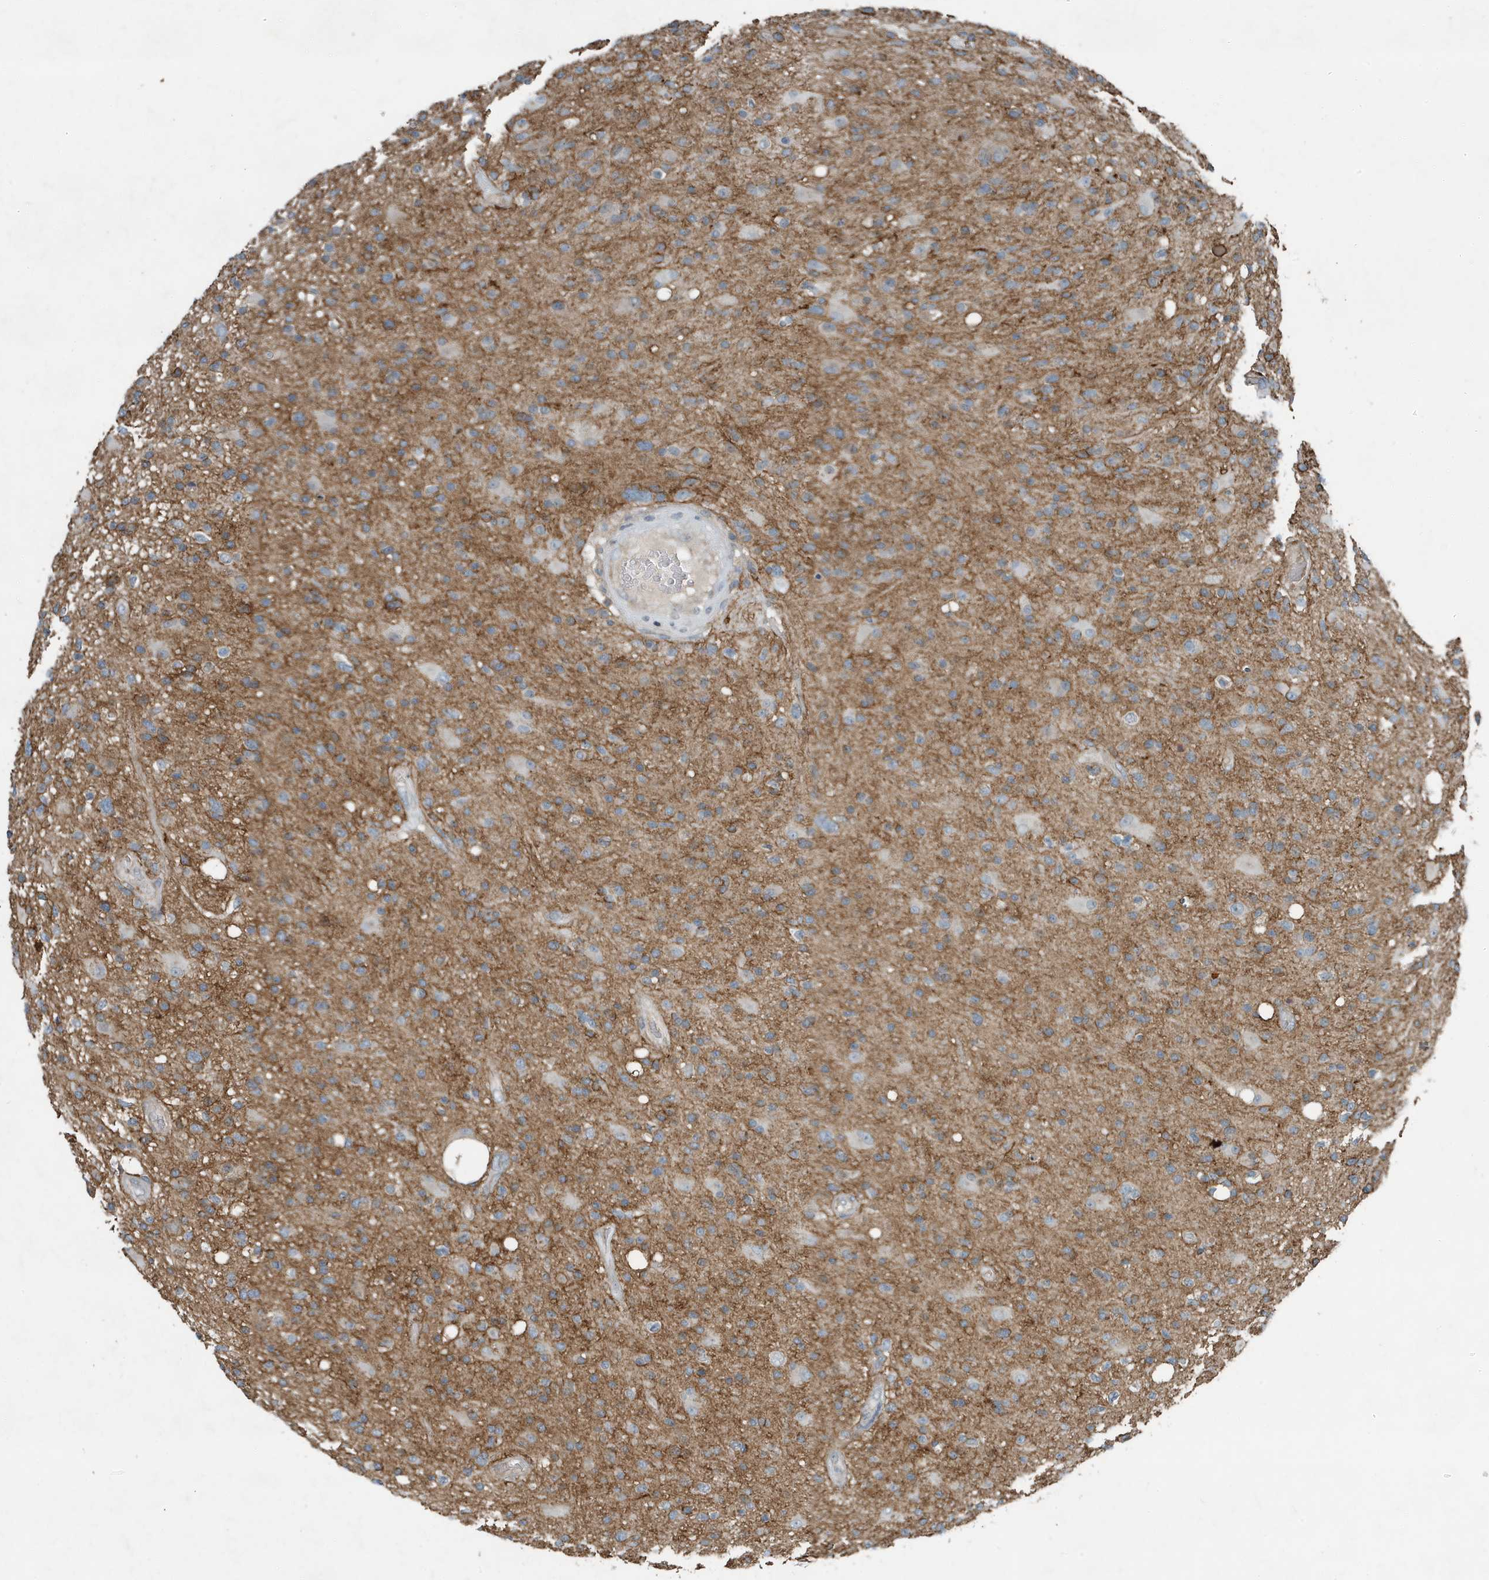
{"staining": {"intensity": "moderate", "quantity": "<25%", "location": "cytoplasmic/membranous"}, "tissue": "glioma", "cell_type": "Tumor cells", "image_type": "cancer", "snomed": [{"axis": "morphology", "description": "Glioma, malignant, High grade"}, {"axis": "topography", "description": "Brain"}], "caption": "The image shows staining of high-grade glioma (malignant), revealing moderate cytoplasmic/membranous protein staining (brown color) within tumor cells.", "gene": "DAPP1", "patient": {"sex": "male", "age": 33}}